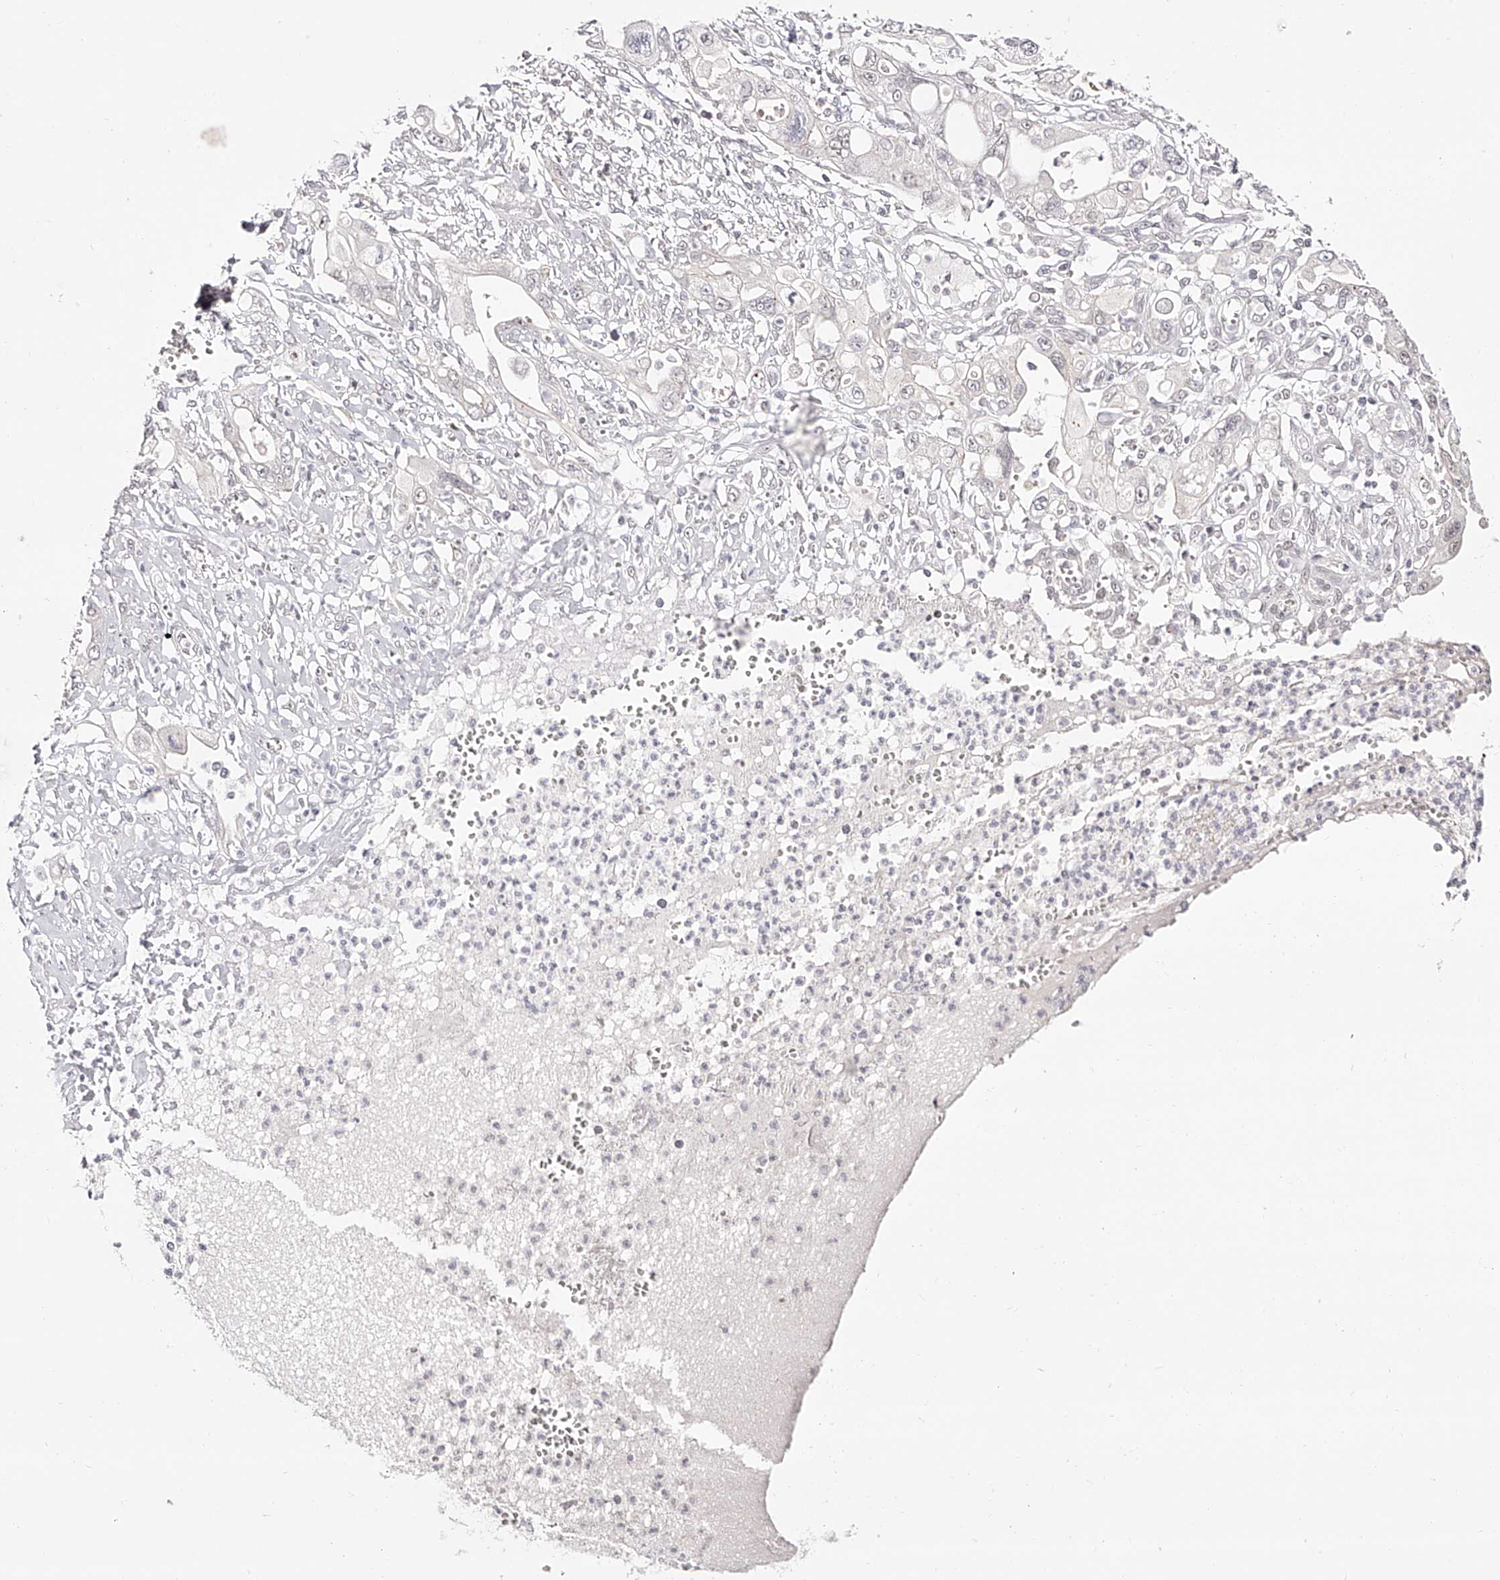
{"staining": {"intensity": "negative", "quantity": "none", "location": "none"}, "tissue": "pancreatic cancer", "cell_type": "Tumor cells", "image_type": "cancer", "snomed": [{"axis": "morphology", "description": "Adenocarcinoma, NOS"}, {"axis": "topography", "description": "Pancreas"}], "caption": "Tumor cells are negative for protein expression in human adenocarcinoma (pancreatic).", "gene": "USF3", "patient": {"sex": "male", "age": 68}}